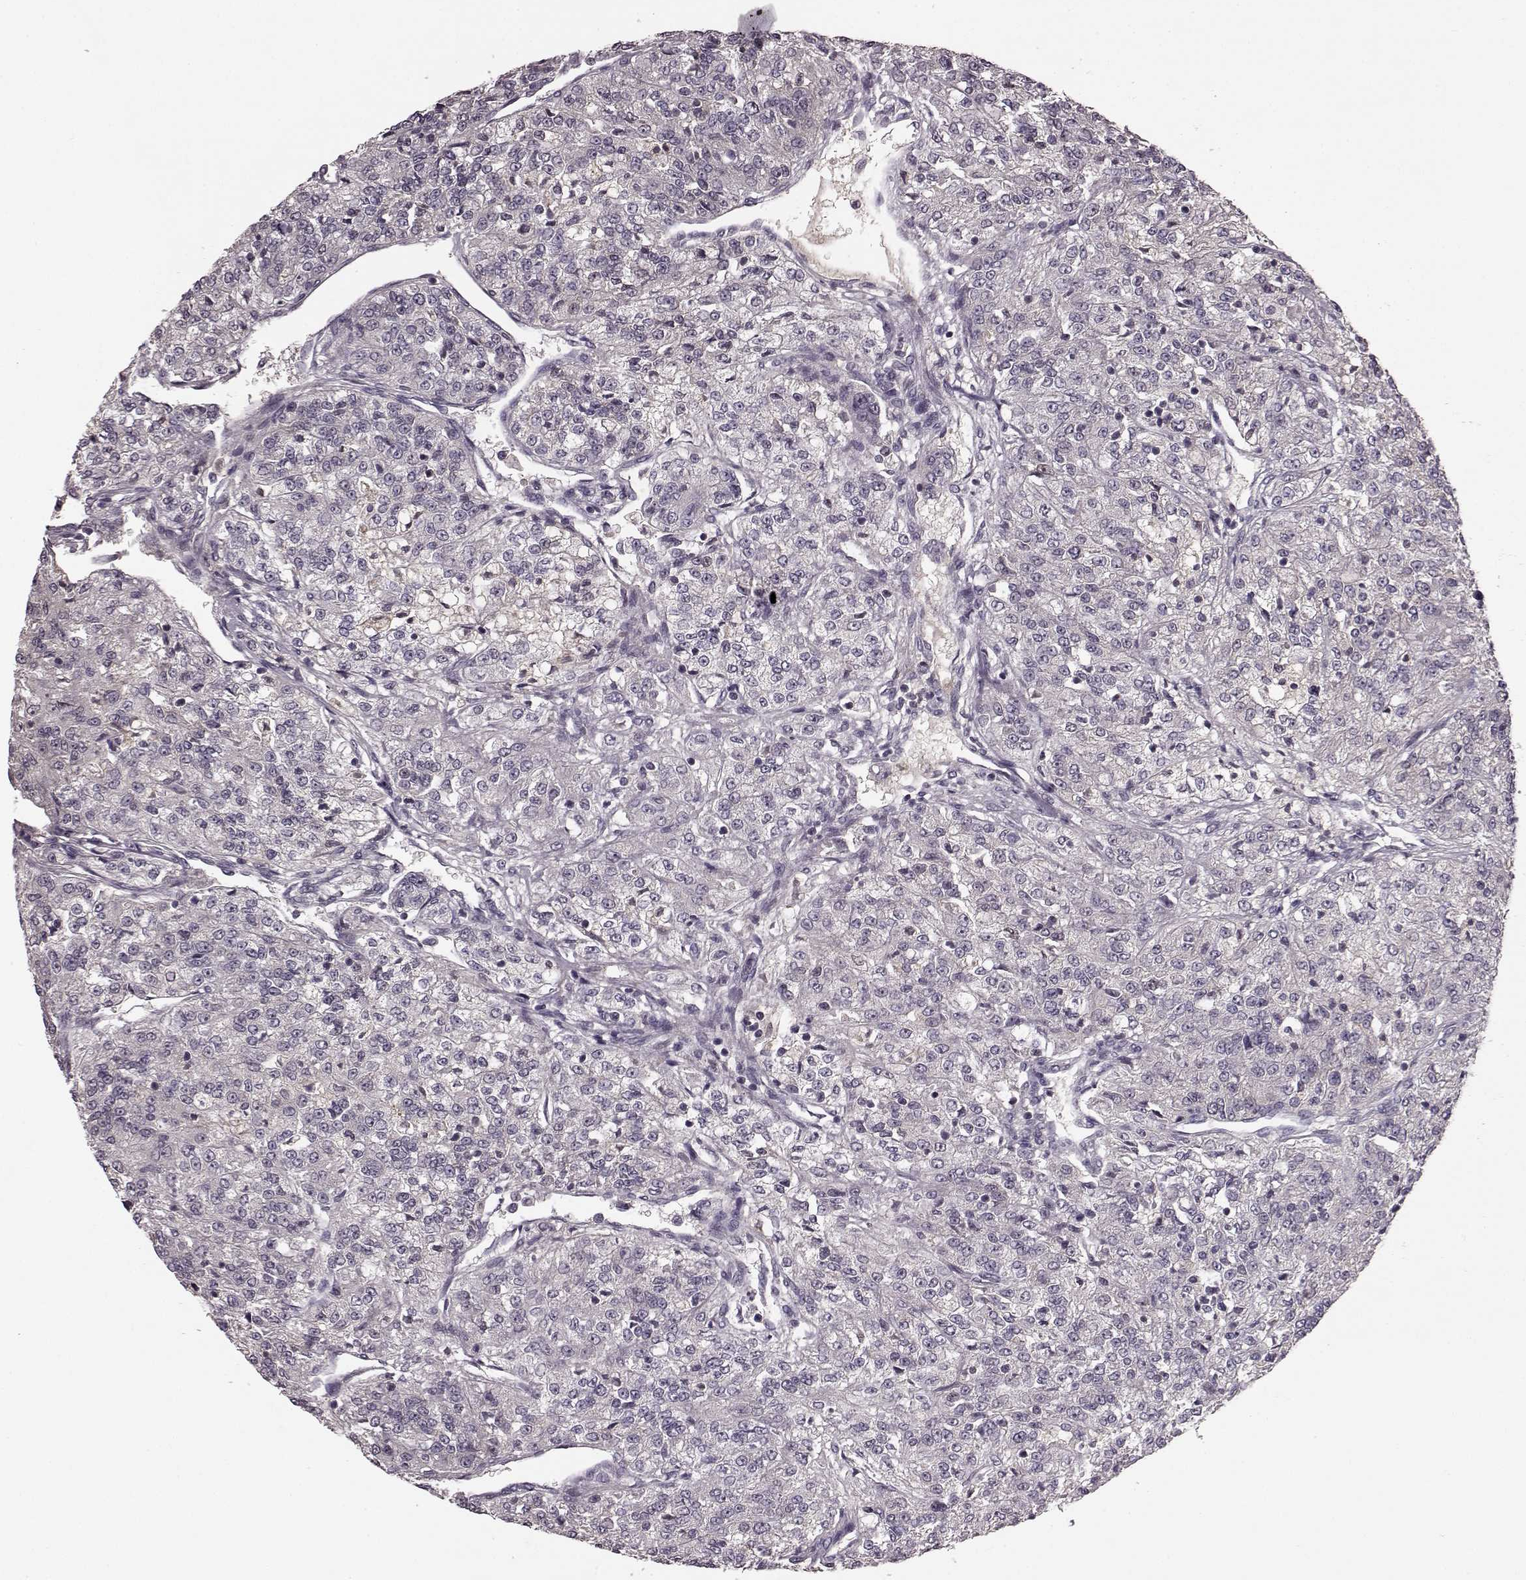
{"staining": {"intensity": "negative", "quantity": "none", "location": "none"}, "tissue": "renal cancer", "cell_type": "Tumor cells", "image_type": "cancer", "snomed": [{"axis": "morphology", "description": "Adenocarcinoma, NOS"}, {"axis": "topography", "description": "Kidney"}], "caption": "Immunohistochemistry photomicrograph of neoplastic tissue: human adenocarcinoma (renal) stained with DAB demonstrates no significant protein positivity in tumor cells. Brightfield microscopy of immunohistochemistry (IHC) stained with DAB (brown) and hematoxylin (blue), captured at high magnification.", "gene": "NRL", "patient": {"sex": "female", "age": 63}}